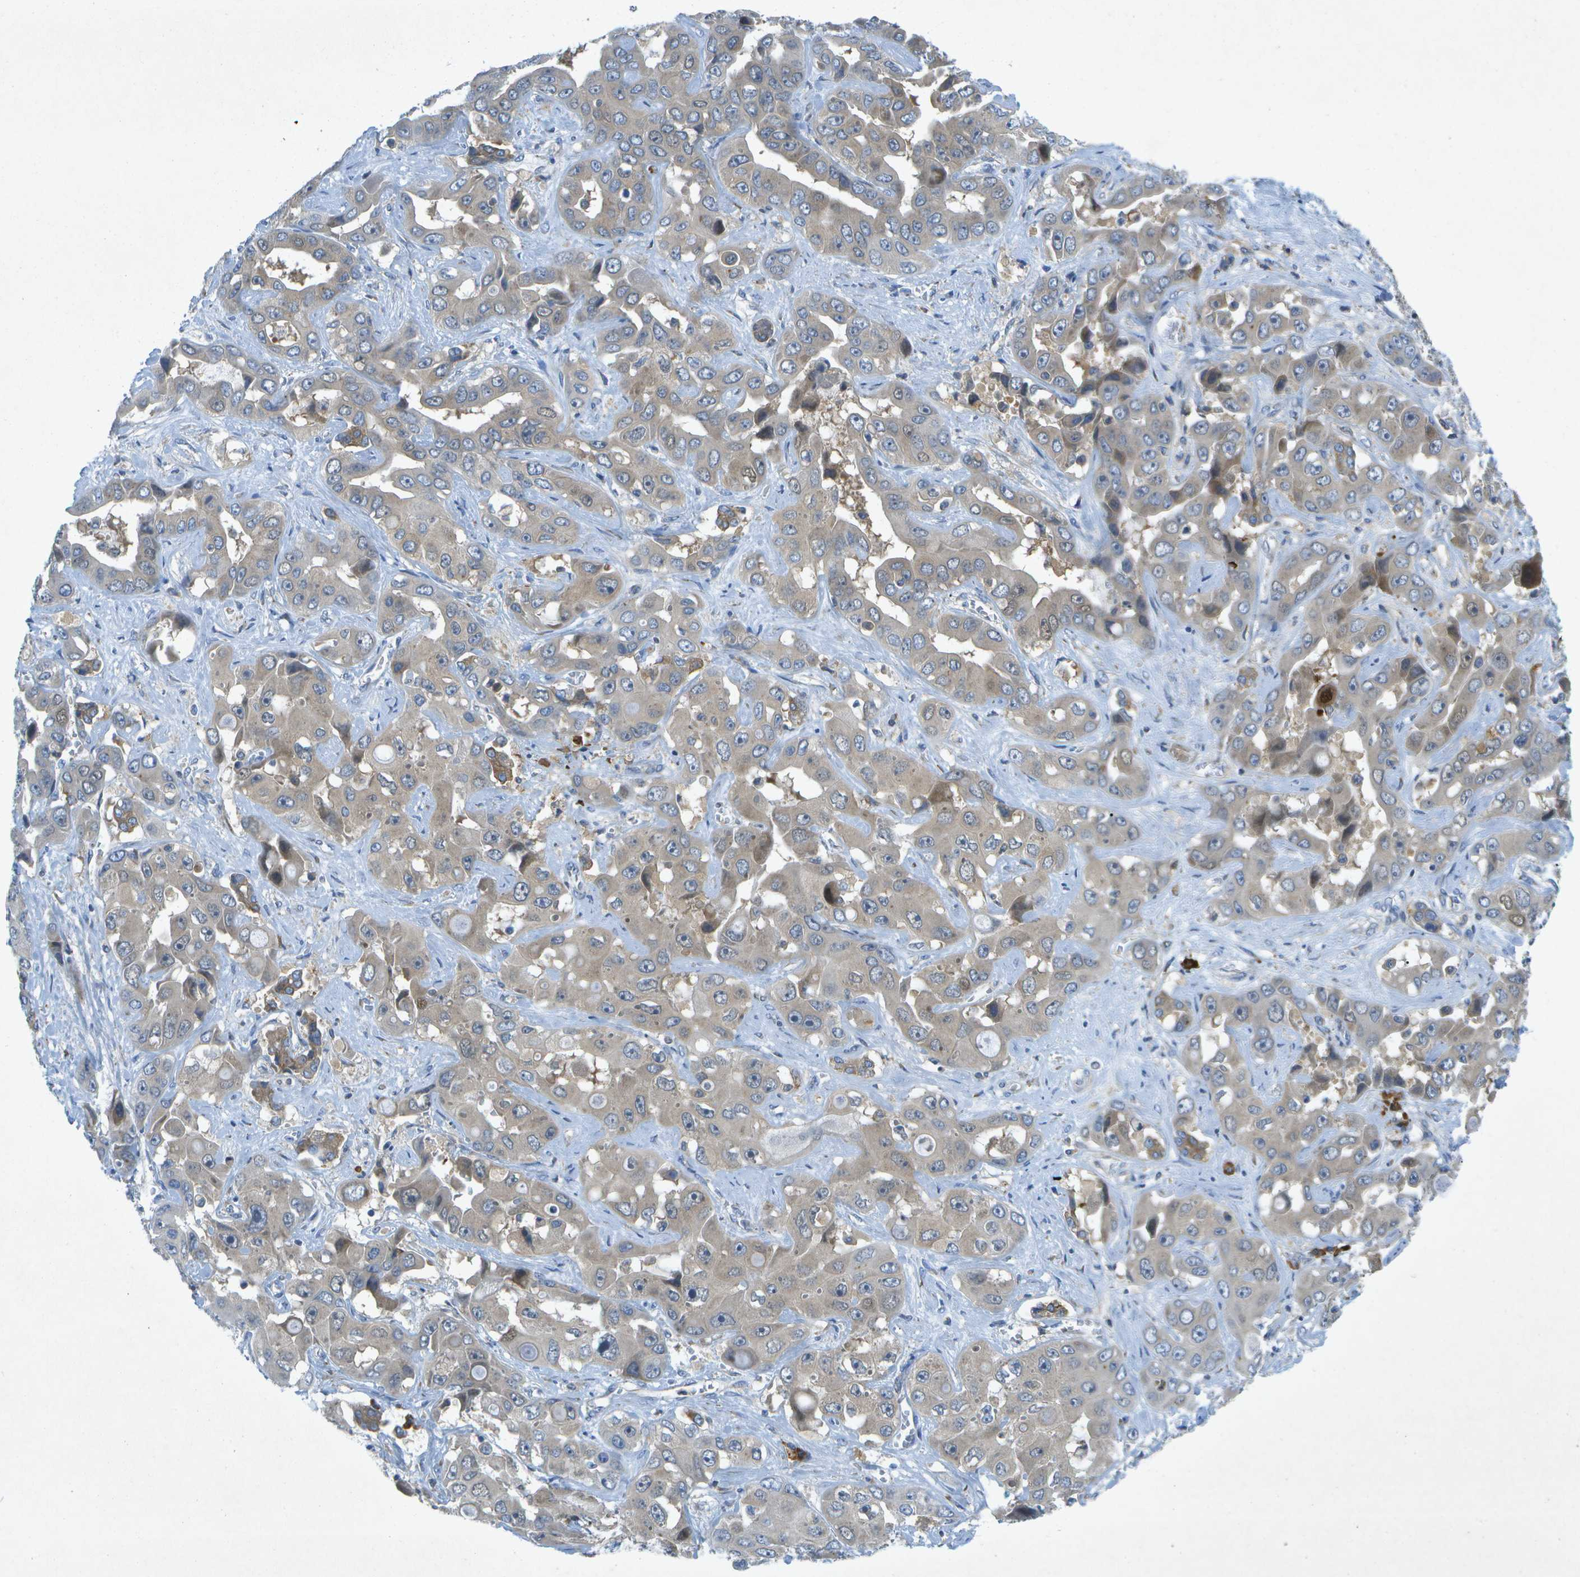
{"staining": {"intensity": "weak", "quantity": ">75%", "location": "cytoplasmic/membranous"}, "tissue": "liver cancer", "cell_type": "Tumor cells", "image_type": "cancer", "snomed": [{"axis": "morphology", "description": "Cholangiocarcinoma"}, {"axis": "topography", "description": "Liver"}], "caption": "The micrograph exhibits staining of liver cancer, revealing weak cytoplasmic/membranous protein positivity (brown color) within tumor cells.", "gene": "WNK2", "patient": {"sex": "female", "age": 52}}